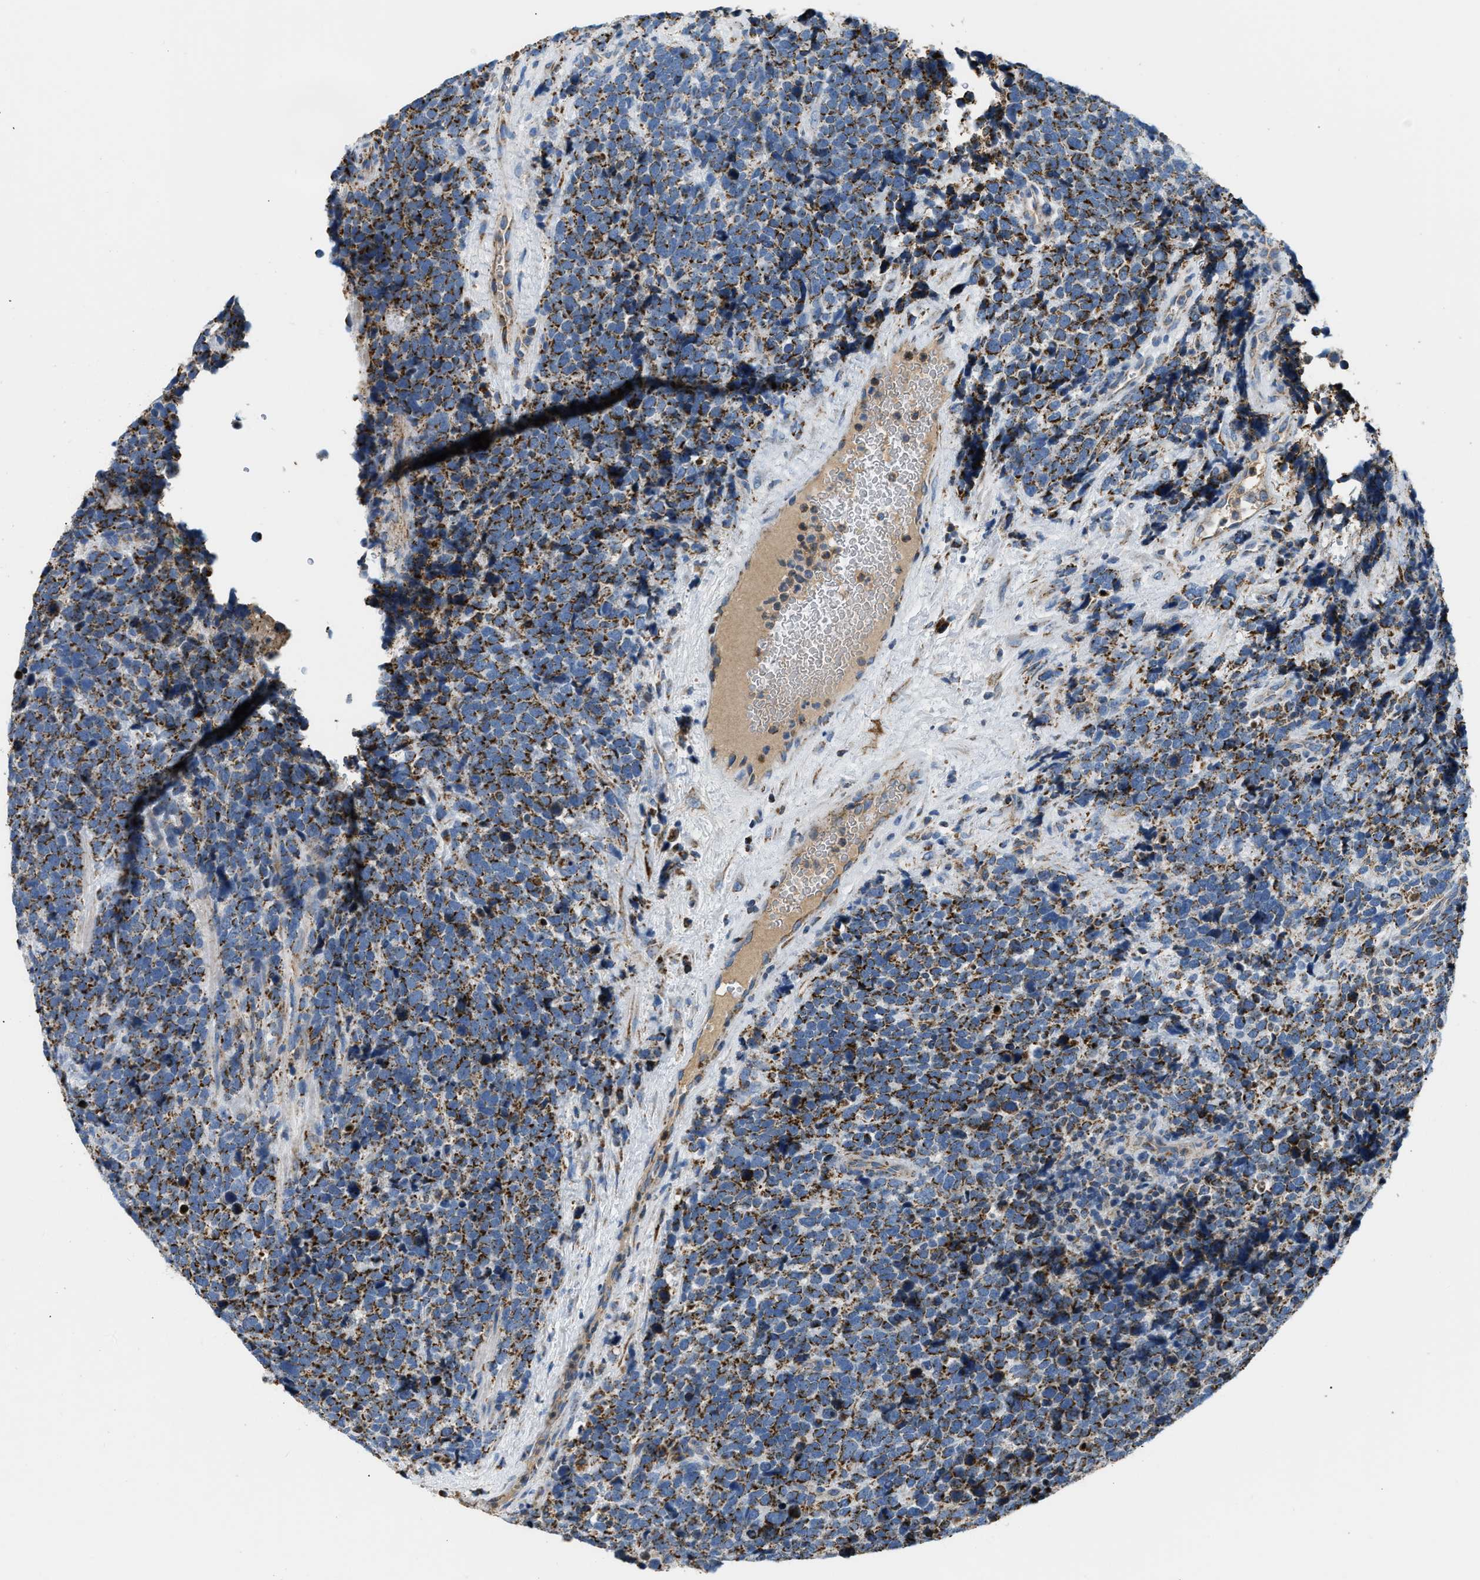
{"staining": {"intensity": "moderate", "quantity": ">75%", "location": "cytoplasmic/membranous"}, "tissue": "urothelial cancer", "cell_type": "Tumor cells", "image_type": "cancer", "snomed": [{"axis": "morphology", "description": "Urothelial carcinoma, High grade"}, {"axis": "topography", "description": "Urinary bladder"}], "caption": "Immunohistochemical staining of human urothelial cancer demonstrates moderate cytoplasmic/membranous protein staining in approximately >75% of tumor cells.", "gene": "ACADVL", "patient": {"sex": "female", "age": 82}}